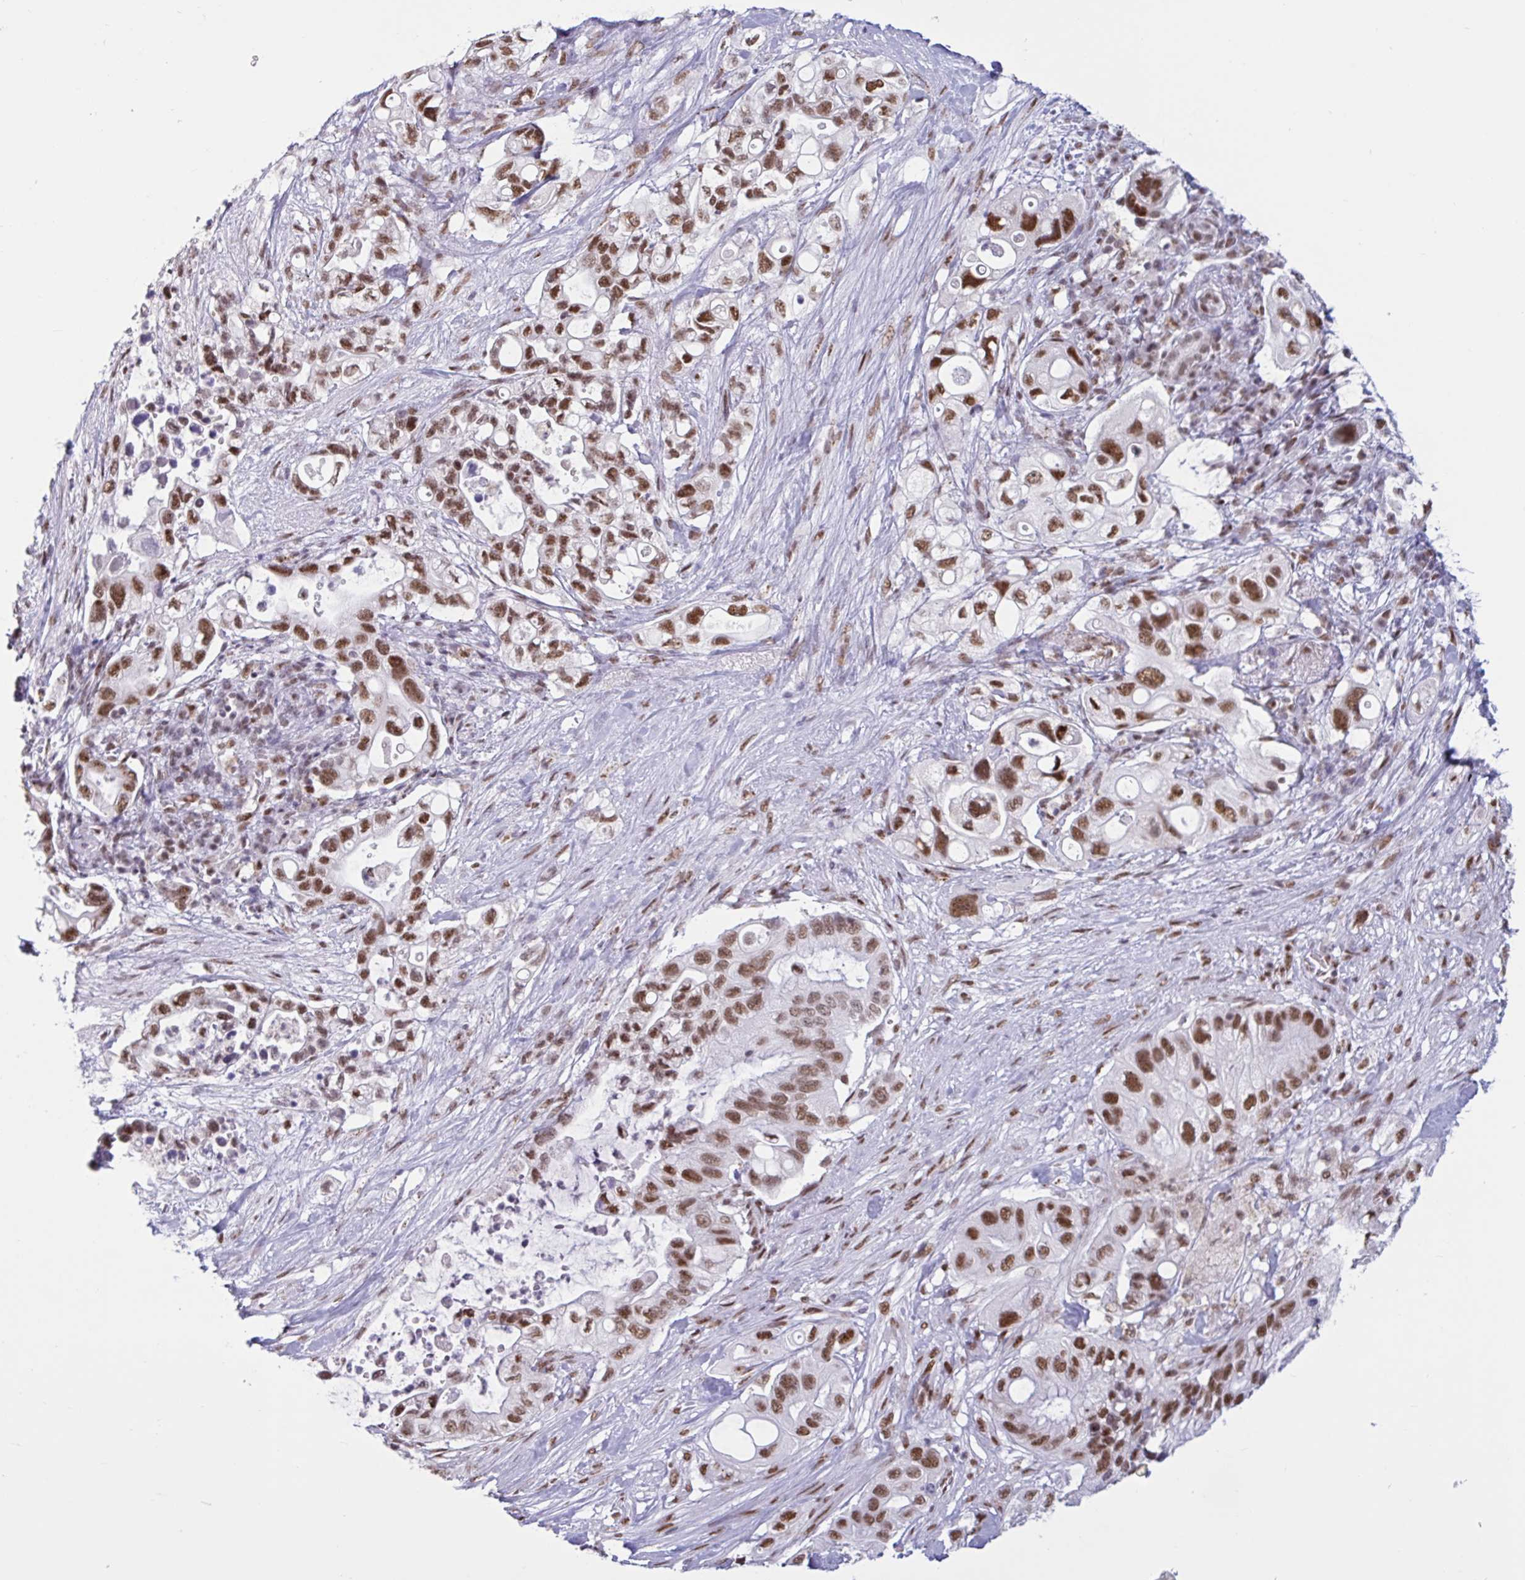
{"staining": {"intensity": "strong", "quantity": ">75%", "location": "nuclear"}, "tissue": "pancreatic cancer", "cell_type": "Tumor cells", "image_type": "cancer", "snomed": [{"axis": "morphology", "description": "Adenocarcinoma, NOS"}, {"axis": "topography", "description": "Pancreas"}], "caption": "Immunohistochemical staining of human pancreatic cancer (adenocarcinoma) shows high levels of strong nuclear protein expression in approximately >75% of tumor cells. (DAB IHC with brightfield microscopy, high magnification).", "gene": "CBFA2T2", "patient": {"sex": "female", "age": 72}}